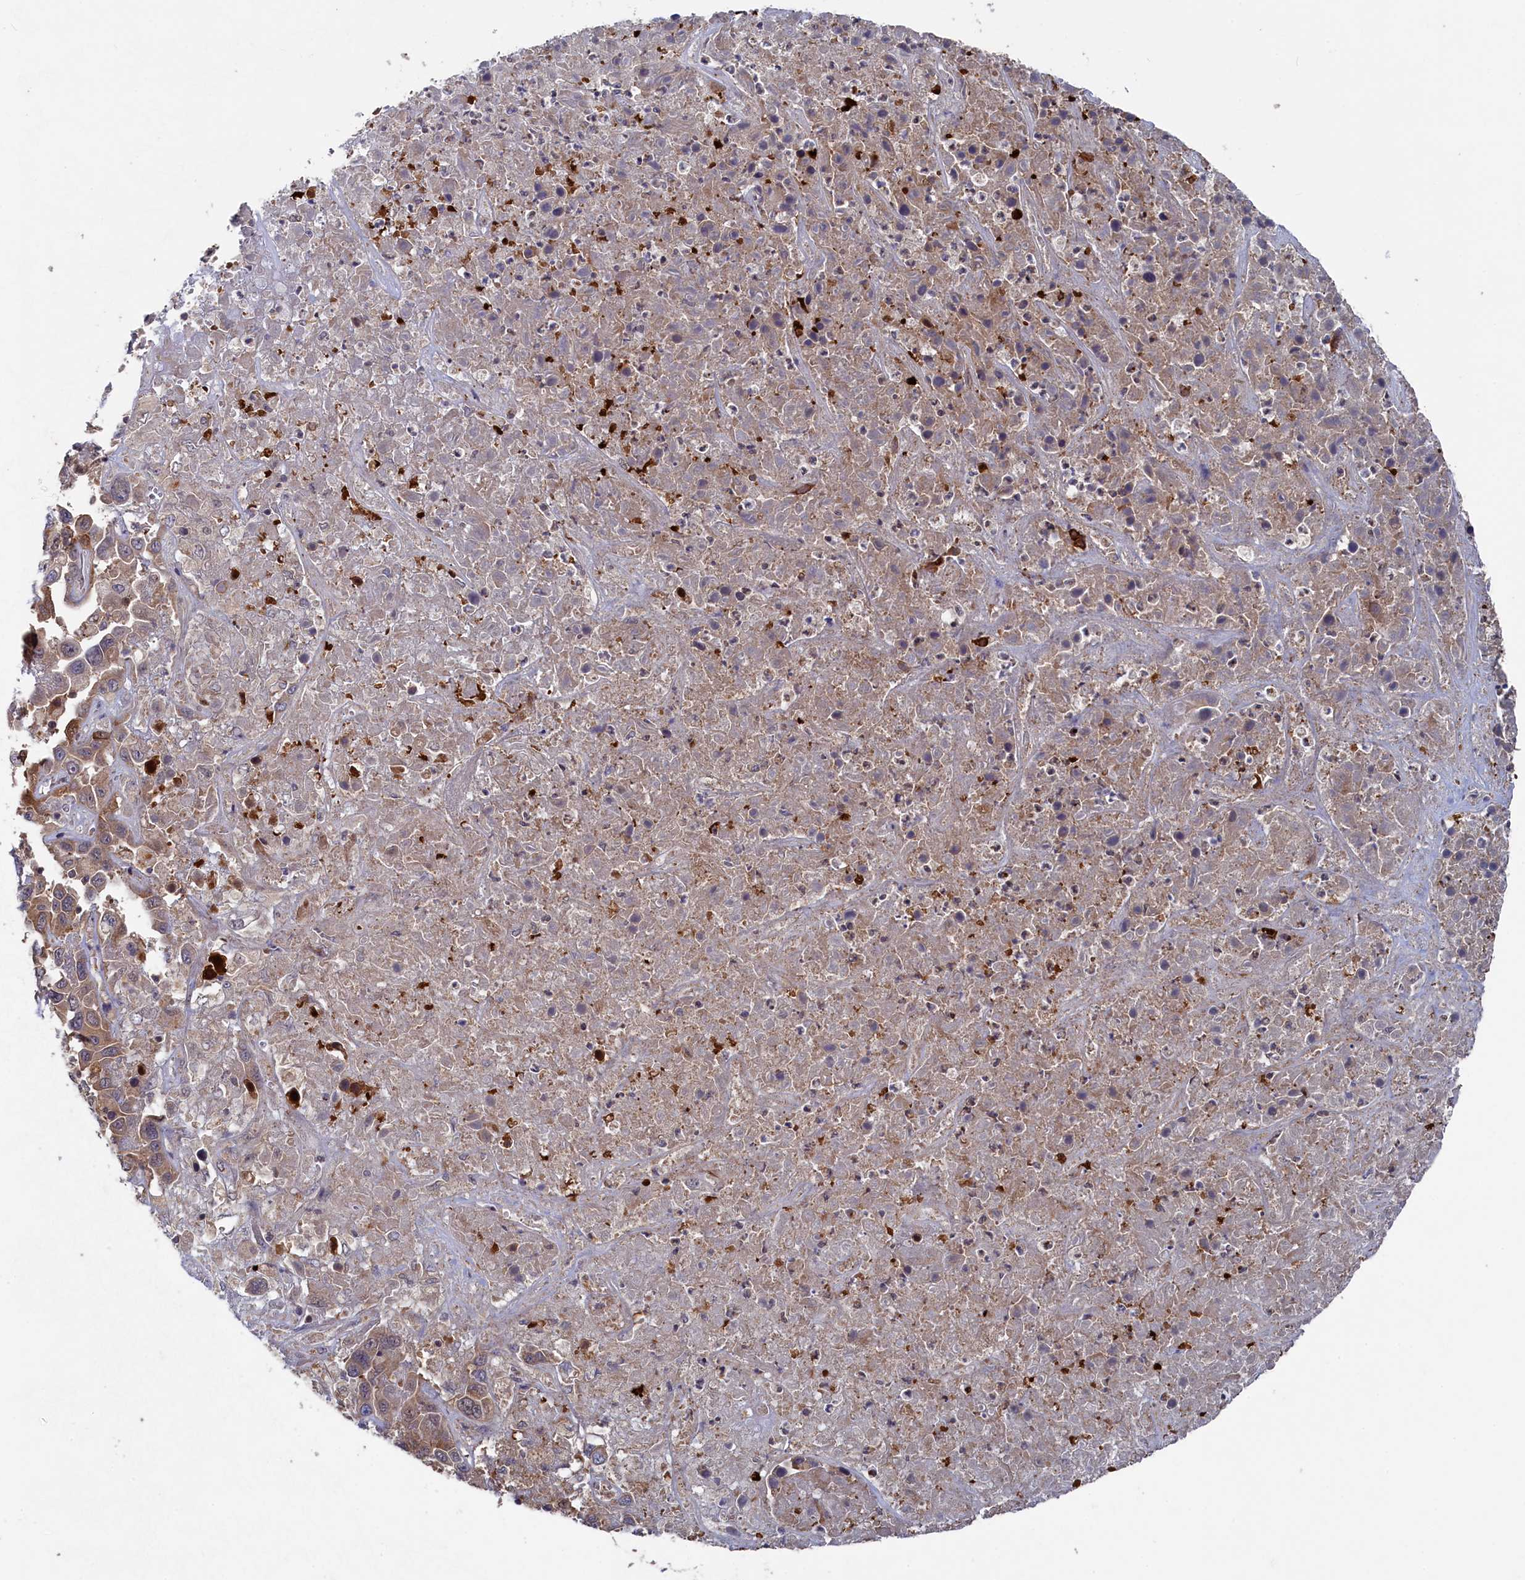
{"staining": {"intensity": "moderate", "quantity": ">75%", "location": "cytoplasmic/membranous,nuclear"}, "tissue": "liver cancer", "cell_type": "Tumor cells", "image_type": "cancer", "snomed": [{"axis": "morphology", "description": "Cholangiocarcinoma"}, {"axis": "topography", "description": "Liver"}], "caption": "DAB immunohistochemical staining of liver cholangiocarcinoma reveals moderate cytoplasmic/membranous and nuclear protein staining in approximately >75% of tumor cells. (Brightfield microscopy of DAB IHC at high magnification).", "gene": "TMC5", "patient": {"sex": "female", "age": 52}}